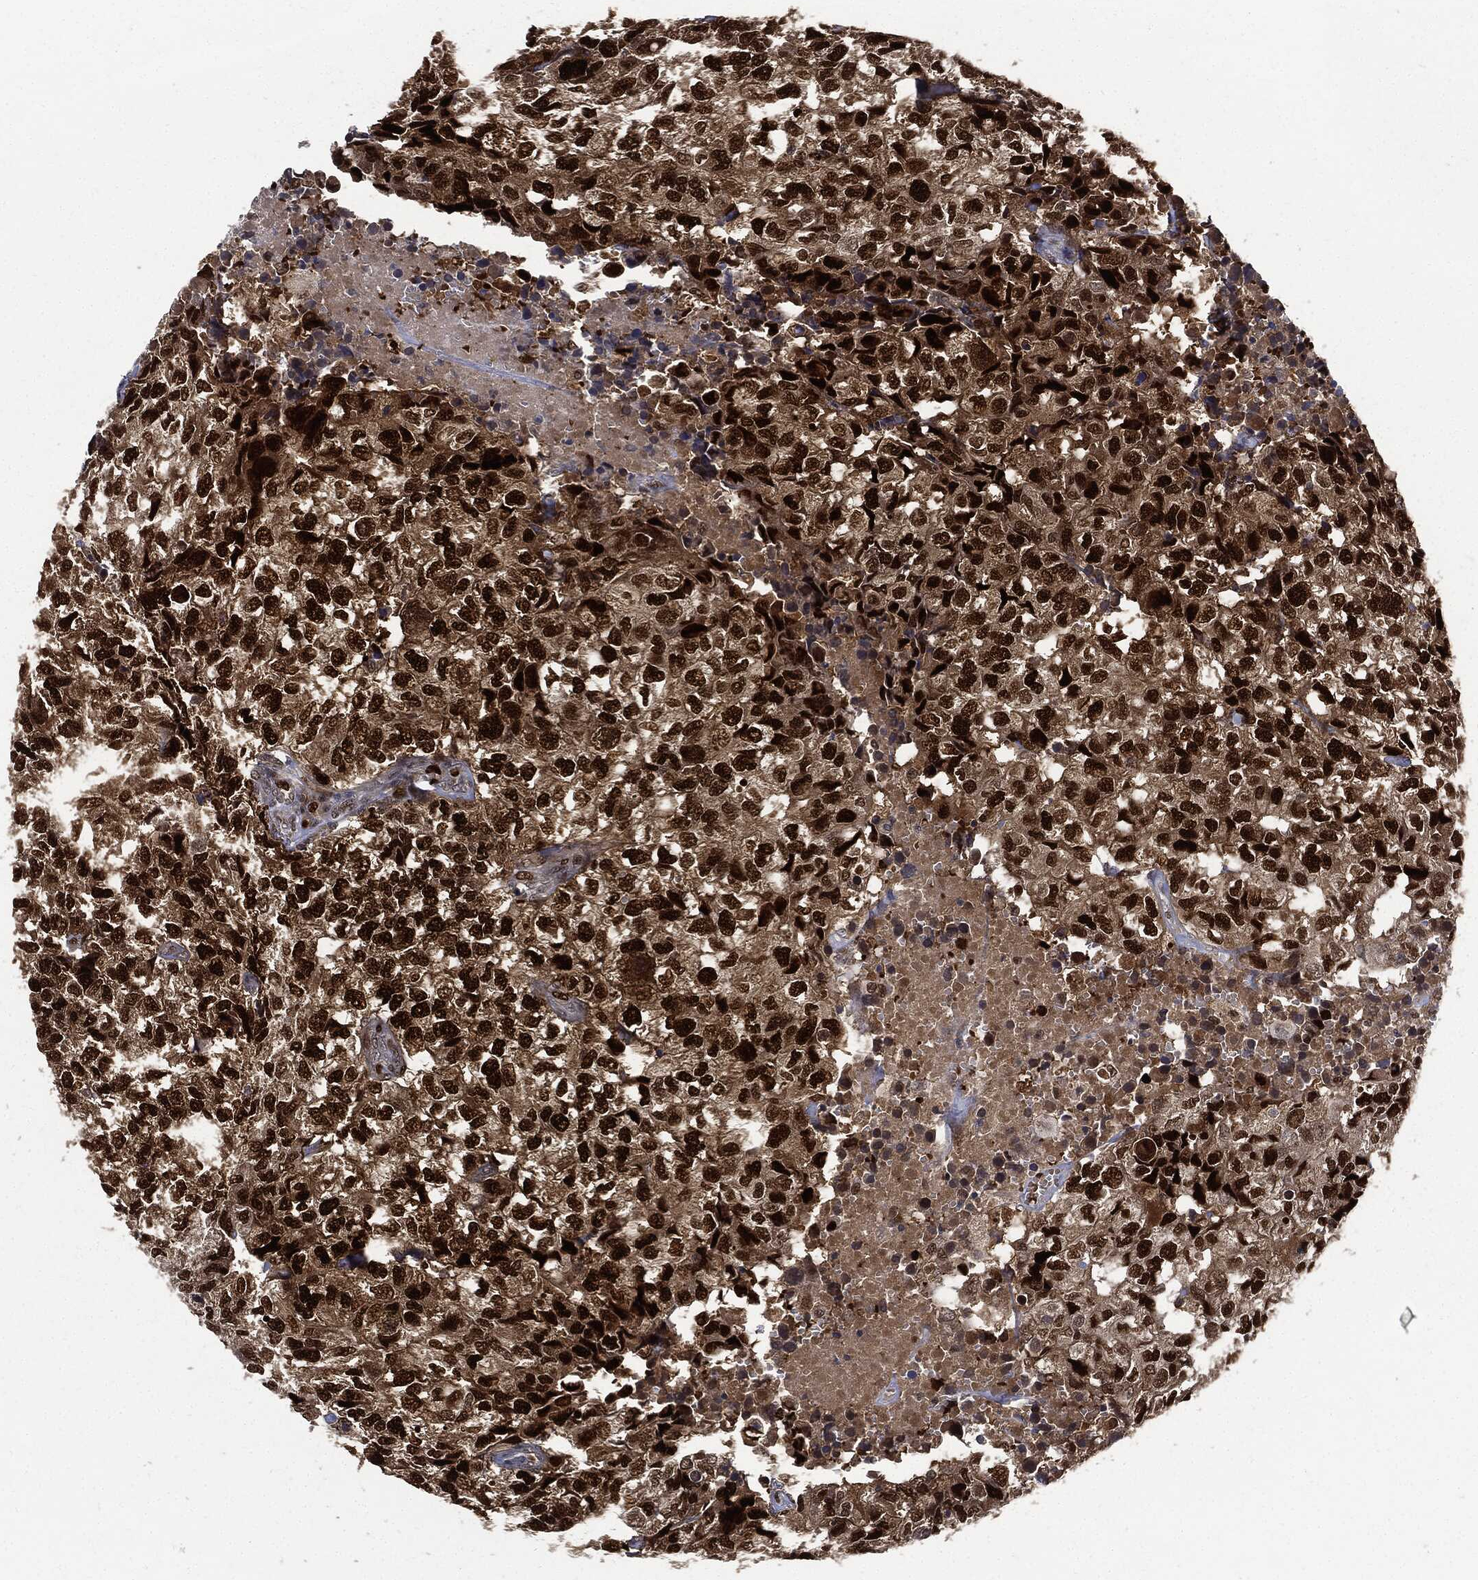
{"staining": {"intensity": "strong", "quantity": ">75%", "location": "nuclear"}, "tissue": "breast cancer", "cell_type": "Tumor cells", "image_type": "cancer", "snomed": [{"axis": "morphology", "description": "Duct carcinoma"}, {"axis": "topography", "description": "Breast"}], "caption": "Immunohistochemistry photomicrograph of breast infiltrating ductal carcinoma stained for a protein (brown), which demonstrates high levels of strong nuclear positivity in approximately >75% of tumor cells.", "gene": "PCNA", "patient": {"sex": "female", "age": 30}}